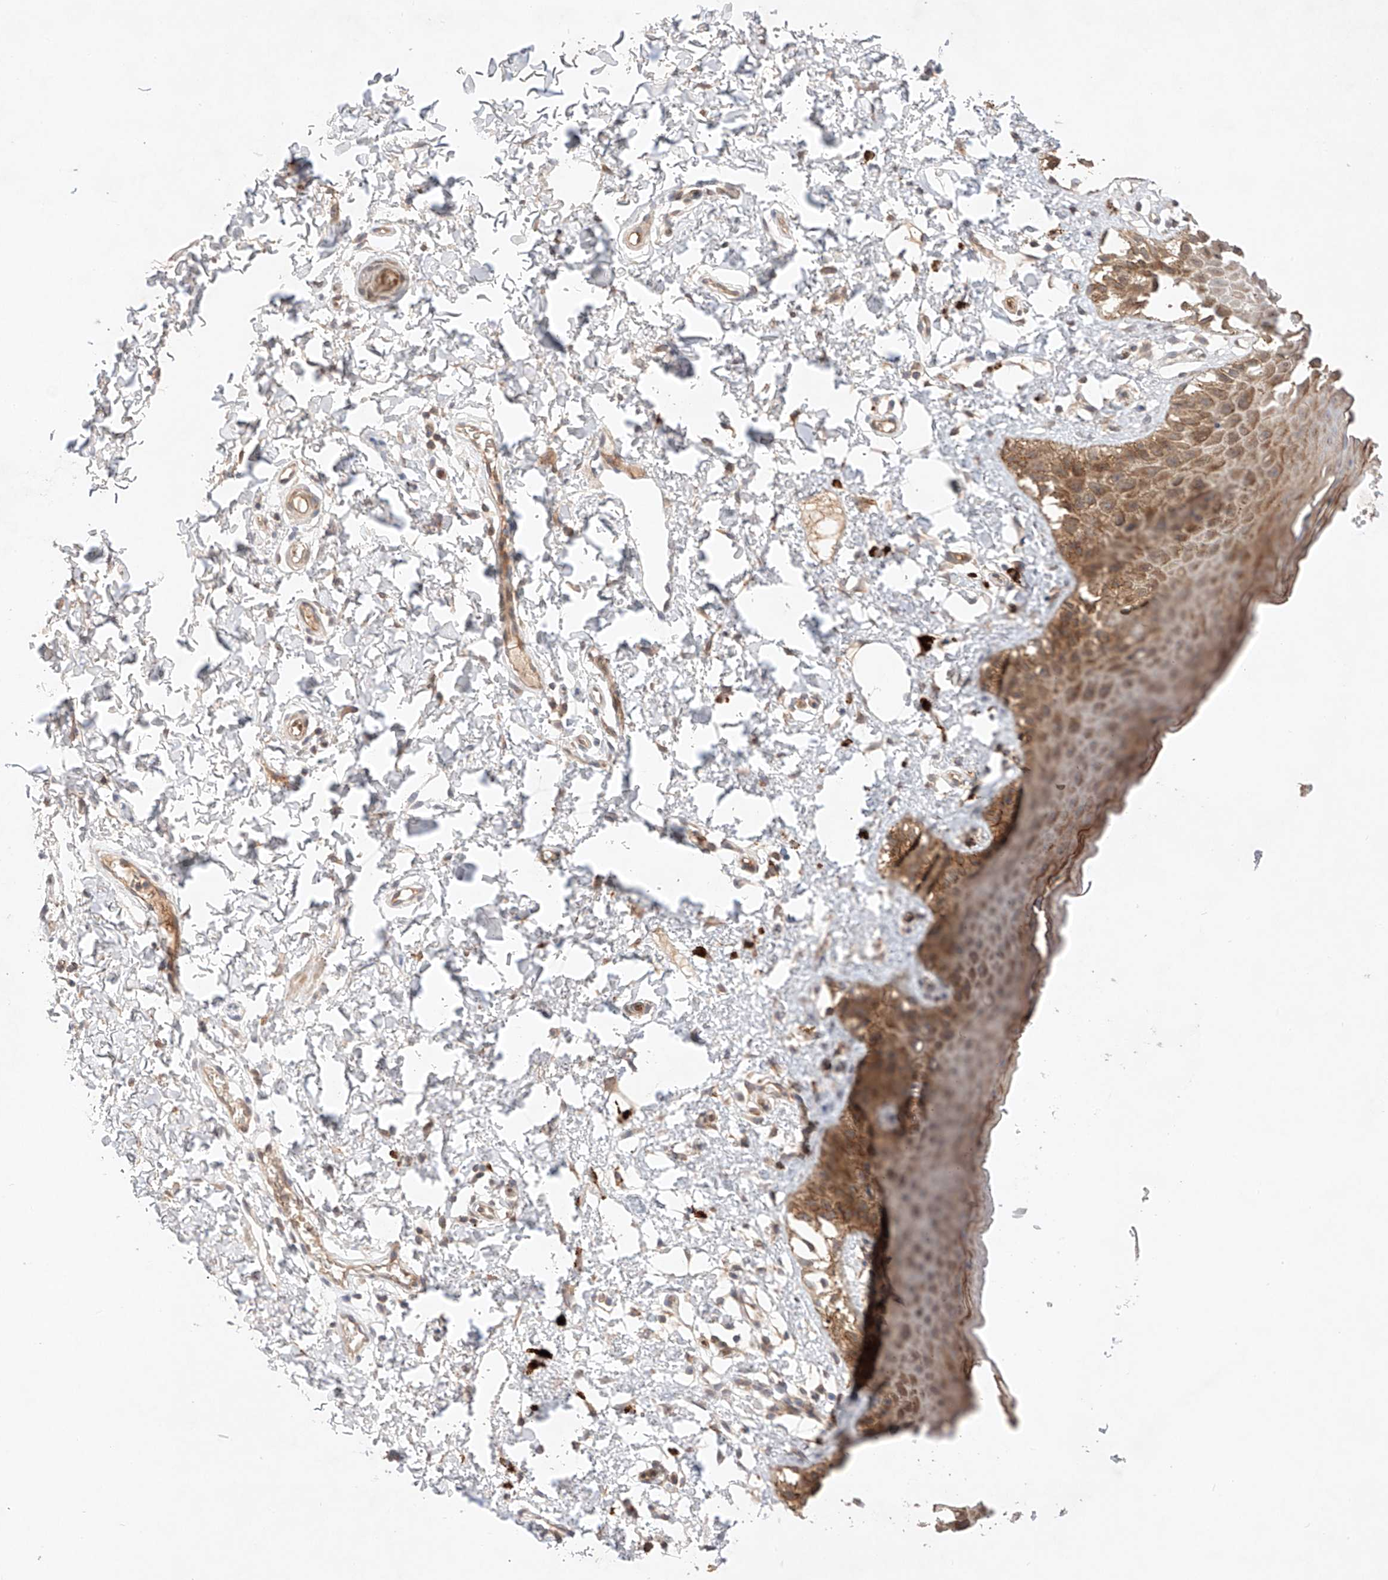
{"staining": {"intensity": "moderate", "quantity": ">75%", "location": "cytoplasmic/membranous"}, "tissue": "skin", "cell_type": "Epidermal cells", "image_type": "normal", "snomed": [{"axis": "morphology", "description": "Normal tissue, NOS"}, {"axis": "topography", "description": "Anal"}], "caption": "This image exhibits immunohistochemistry (IHC) staining of normal human skin, with medium moderate cytoplasmic/membranous positivity in about >75% of epidermal cells.", "gene": "ZNF124", "patient": {"sex": "male", "age": 44}}